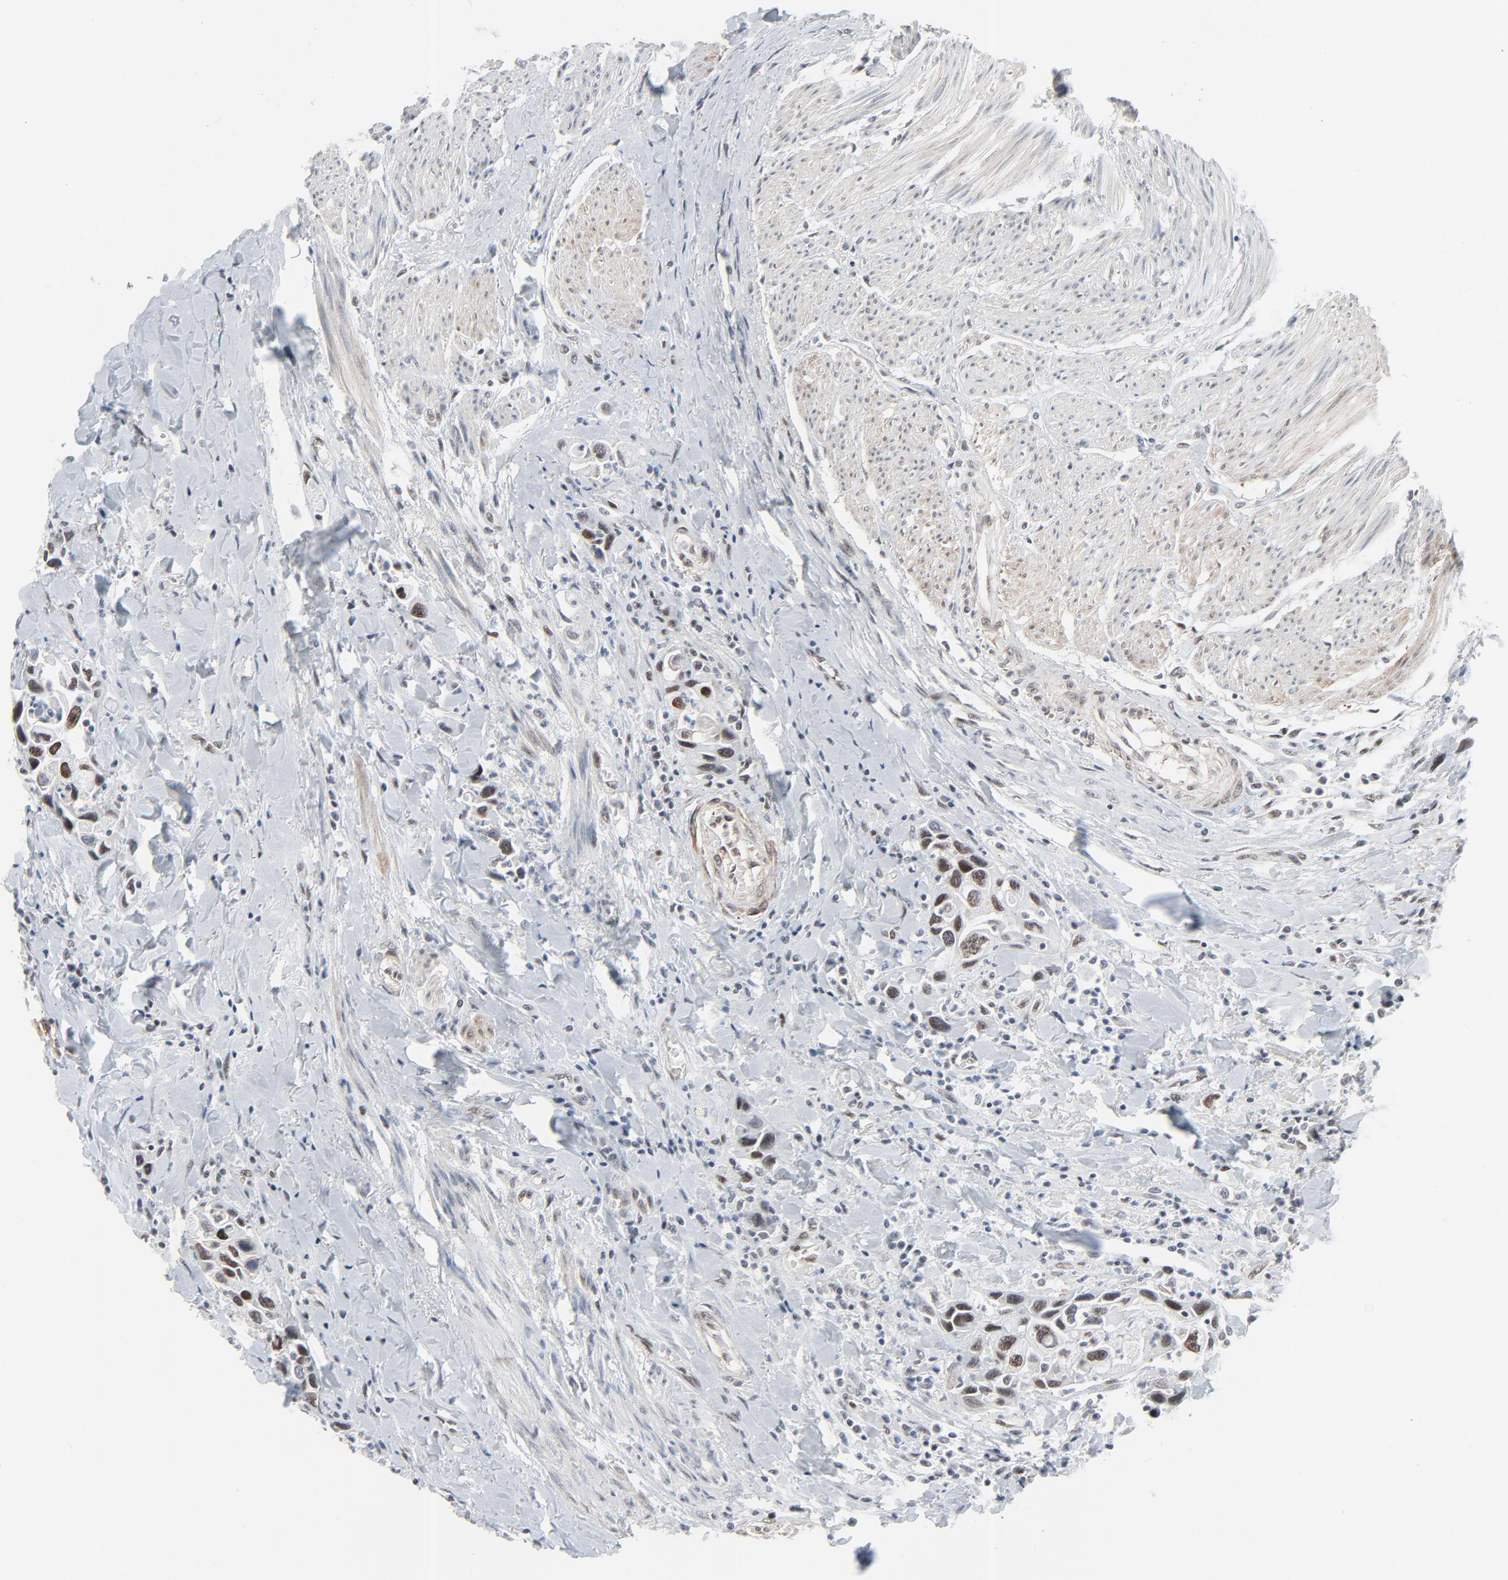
{"staining": {"intensity": "moderate", "quantity": ">75%", "location": "nuclear"}, "tissue": "urothelial cancer", "cell_type": "Tumor cells", "image_type": "cancer", "snomed": [{"axis": "morphology", "description": "Urothelial carcinoma, High grade"}, {"axis": "topography", "description": "Urinary bladder"}], "caption": "The immunohistochemical stain labels moderate nuclear positivity in tumor cells of high-grade urothelial carcinoma tissue.", "gene": "FBXO28", "patient": {"sex": "male", "age": 66}}